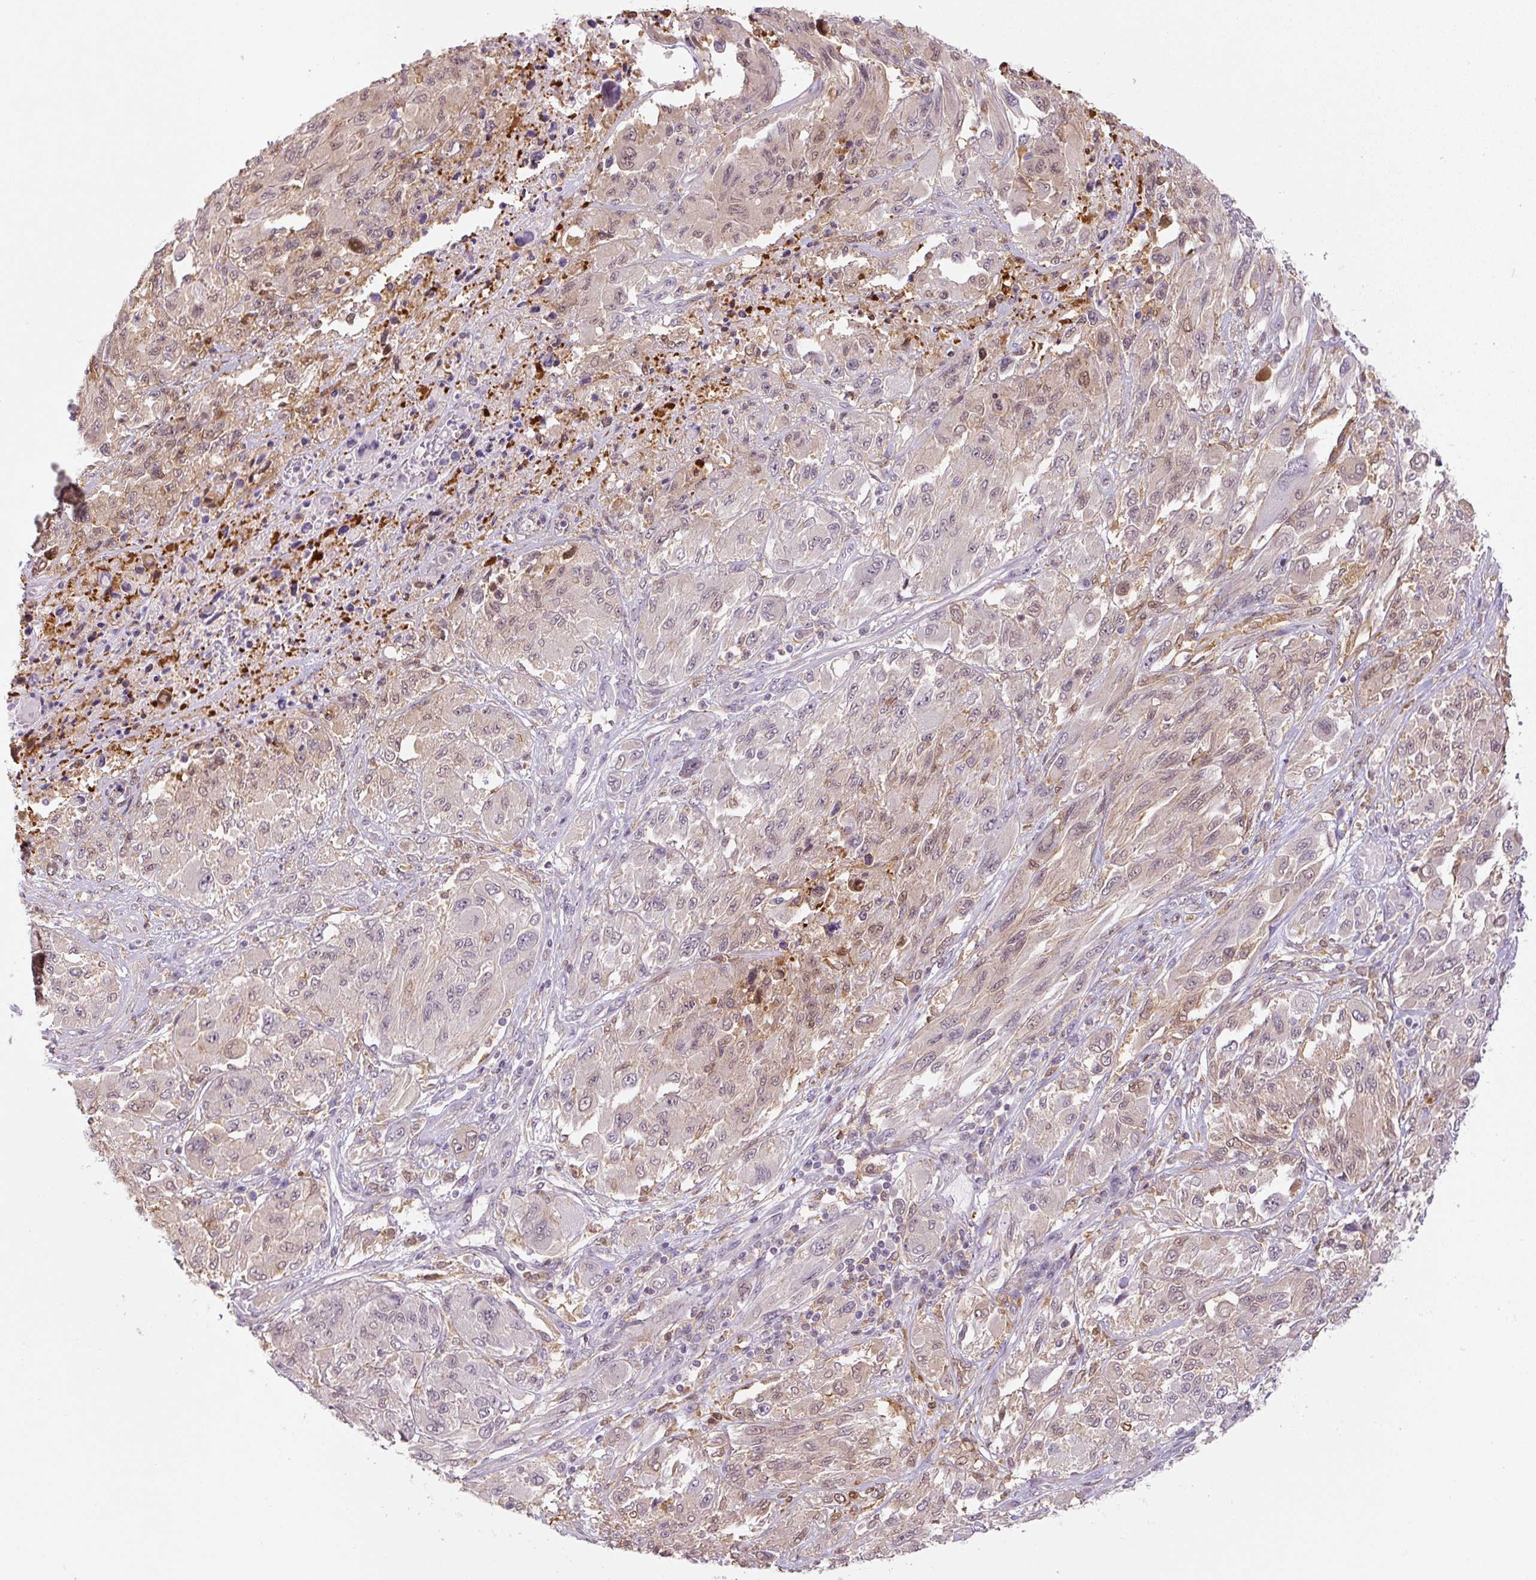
{"staining": {"intensity": "weak", "quantity": "<25%", "location": "nuclear"}, "tissue": "melanoma", "cell_type": "Tumor cells", "image_type": "cancer", "snomed": [{"axis": "morphology", "description": "Malignant melanoma, NOS"}, {"axis": "topography", "description": "Skin"}], "caption": "Tumor cells show no significant protein staining in malignant melanoma. Brightfield microscopy of immunohistochemistry stained with DAB (brown) and hematoxylin (blue), captured at high magnification.", "gene": "SPSB2", "patient": {"sex": "female", "age": 91}}